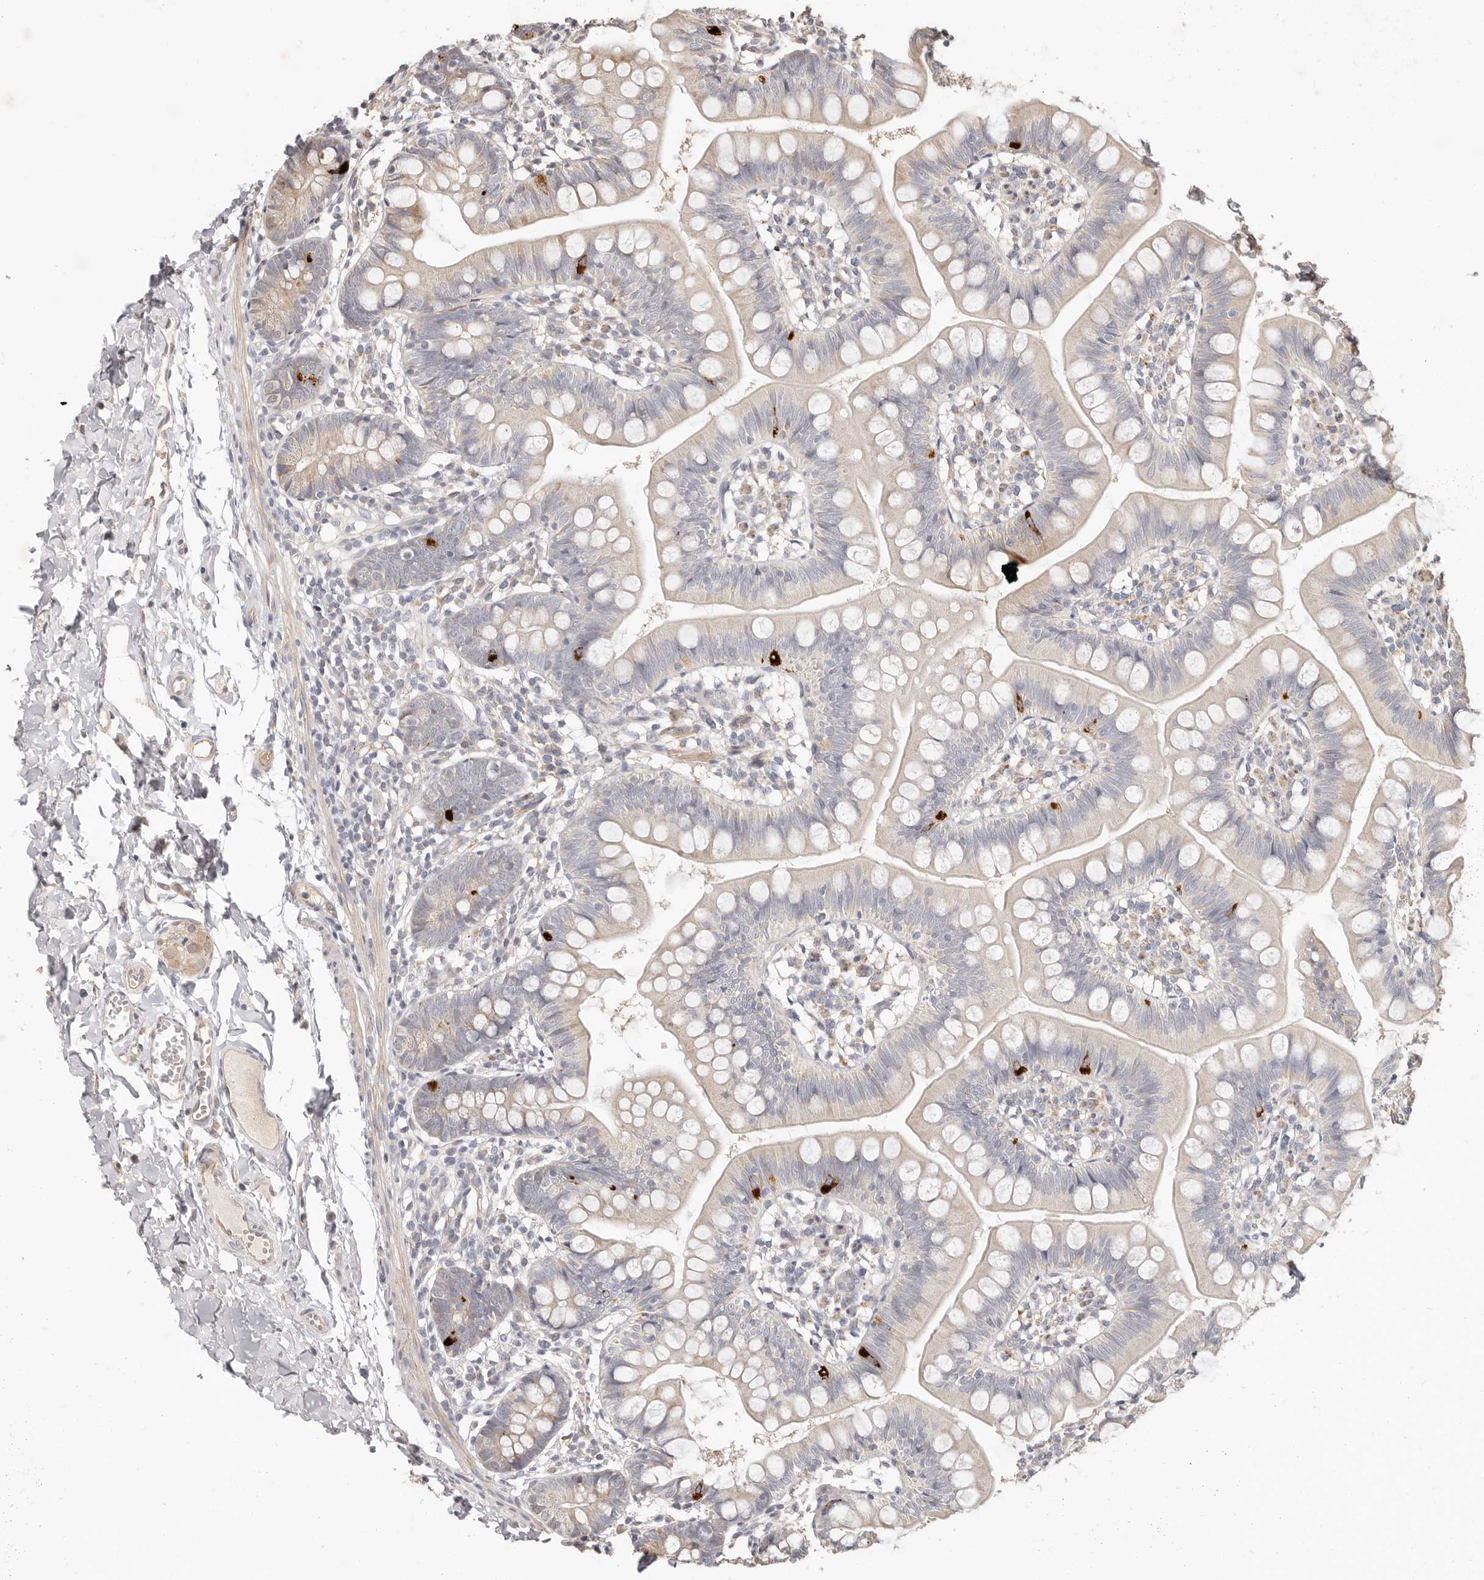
{"staining": {"intensity": "strong", "quantity": "<25%", "location": "cytoplasmic/membranous"}, "tissue": "small intestine", "cell_type": "Glandular cells", "image_type": "normal", "snomed": [{"axis": "morphology", "description": "Normal tissue, NOS"}, {"axis": "topography", "description": "Small intestine"}], "caption": "Brown immunohistochemical staining in normal small intestine displays strong cytoplasmic/membranous positivity in approximately <25% of glandular cells. (DAB (3,3'-diaminobenzidine) = brown stain, brightfield microscopy at high magnification).", "gene": "MTFR2", "patient": {"sex": "male", "age": 7}}